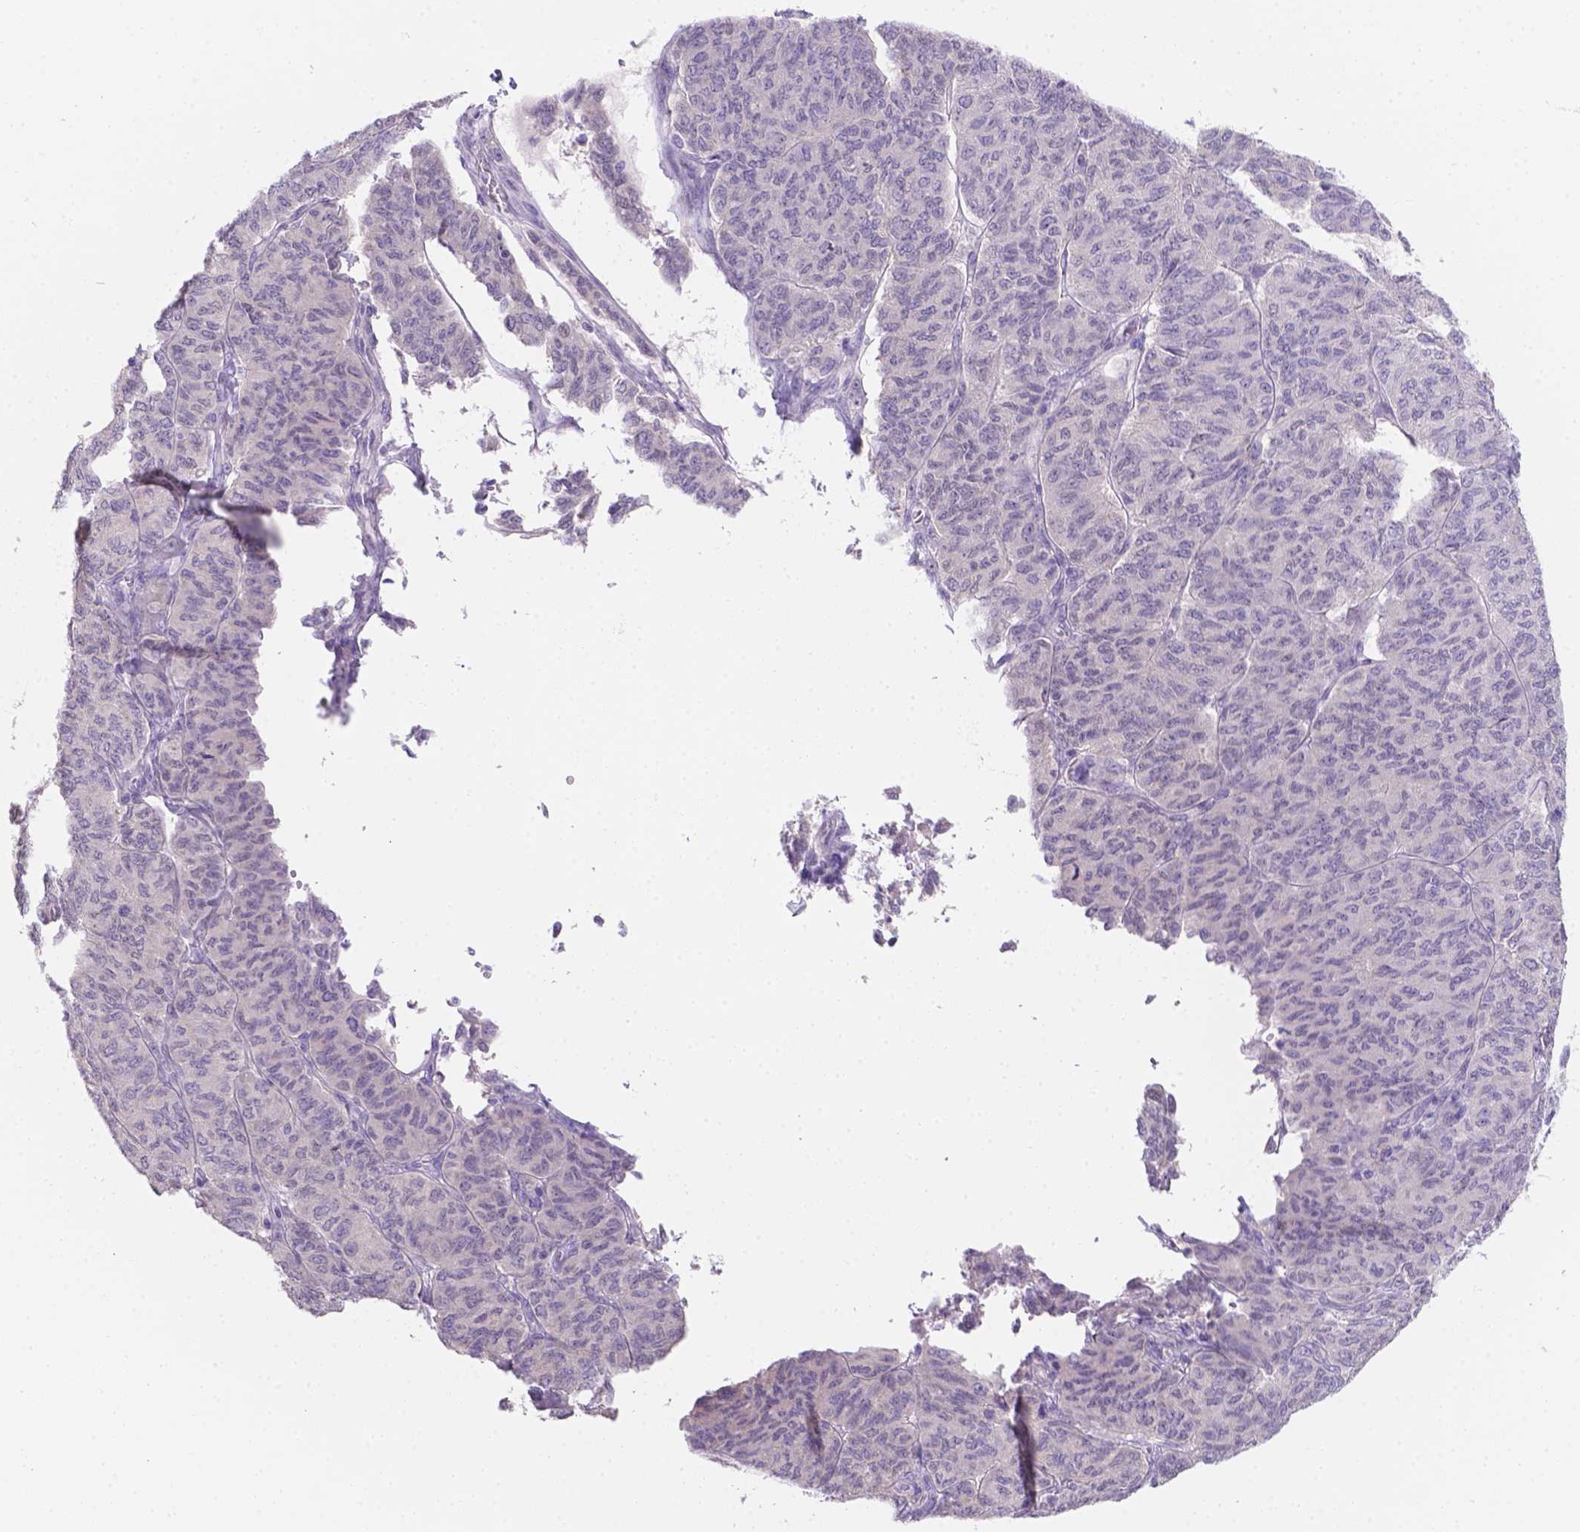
{"staining": {"intensity": "negative", "quantity": "none", "location": "none"}, "tissue": "ovarian cancer", "cell_type": "Tumor cells", "image_type": "cancer", "snomed": [{"axis": "morphology", "description": "Carcinoma, endometroid"}, {"axis": "topography", "description": "Ovary"}], "caption": "Immunohistochemistry photomicrograph of neoplastic tissue: endometroid carcinoma (ovarian) stained with DAB displays no significant protein positivity in tumor cells.", "gene": "CD96", "patient": {"sex": "female", "age": 80}}